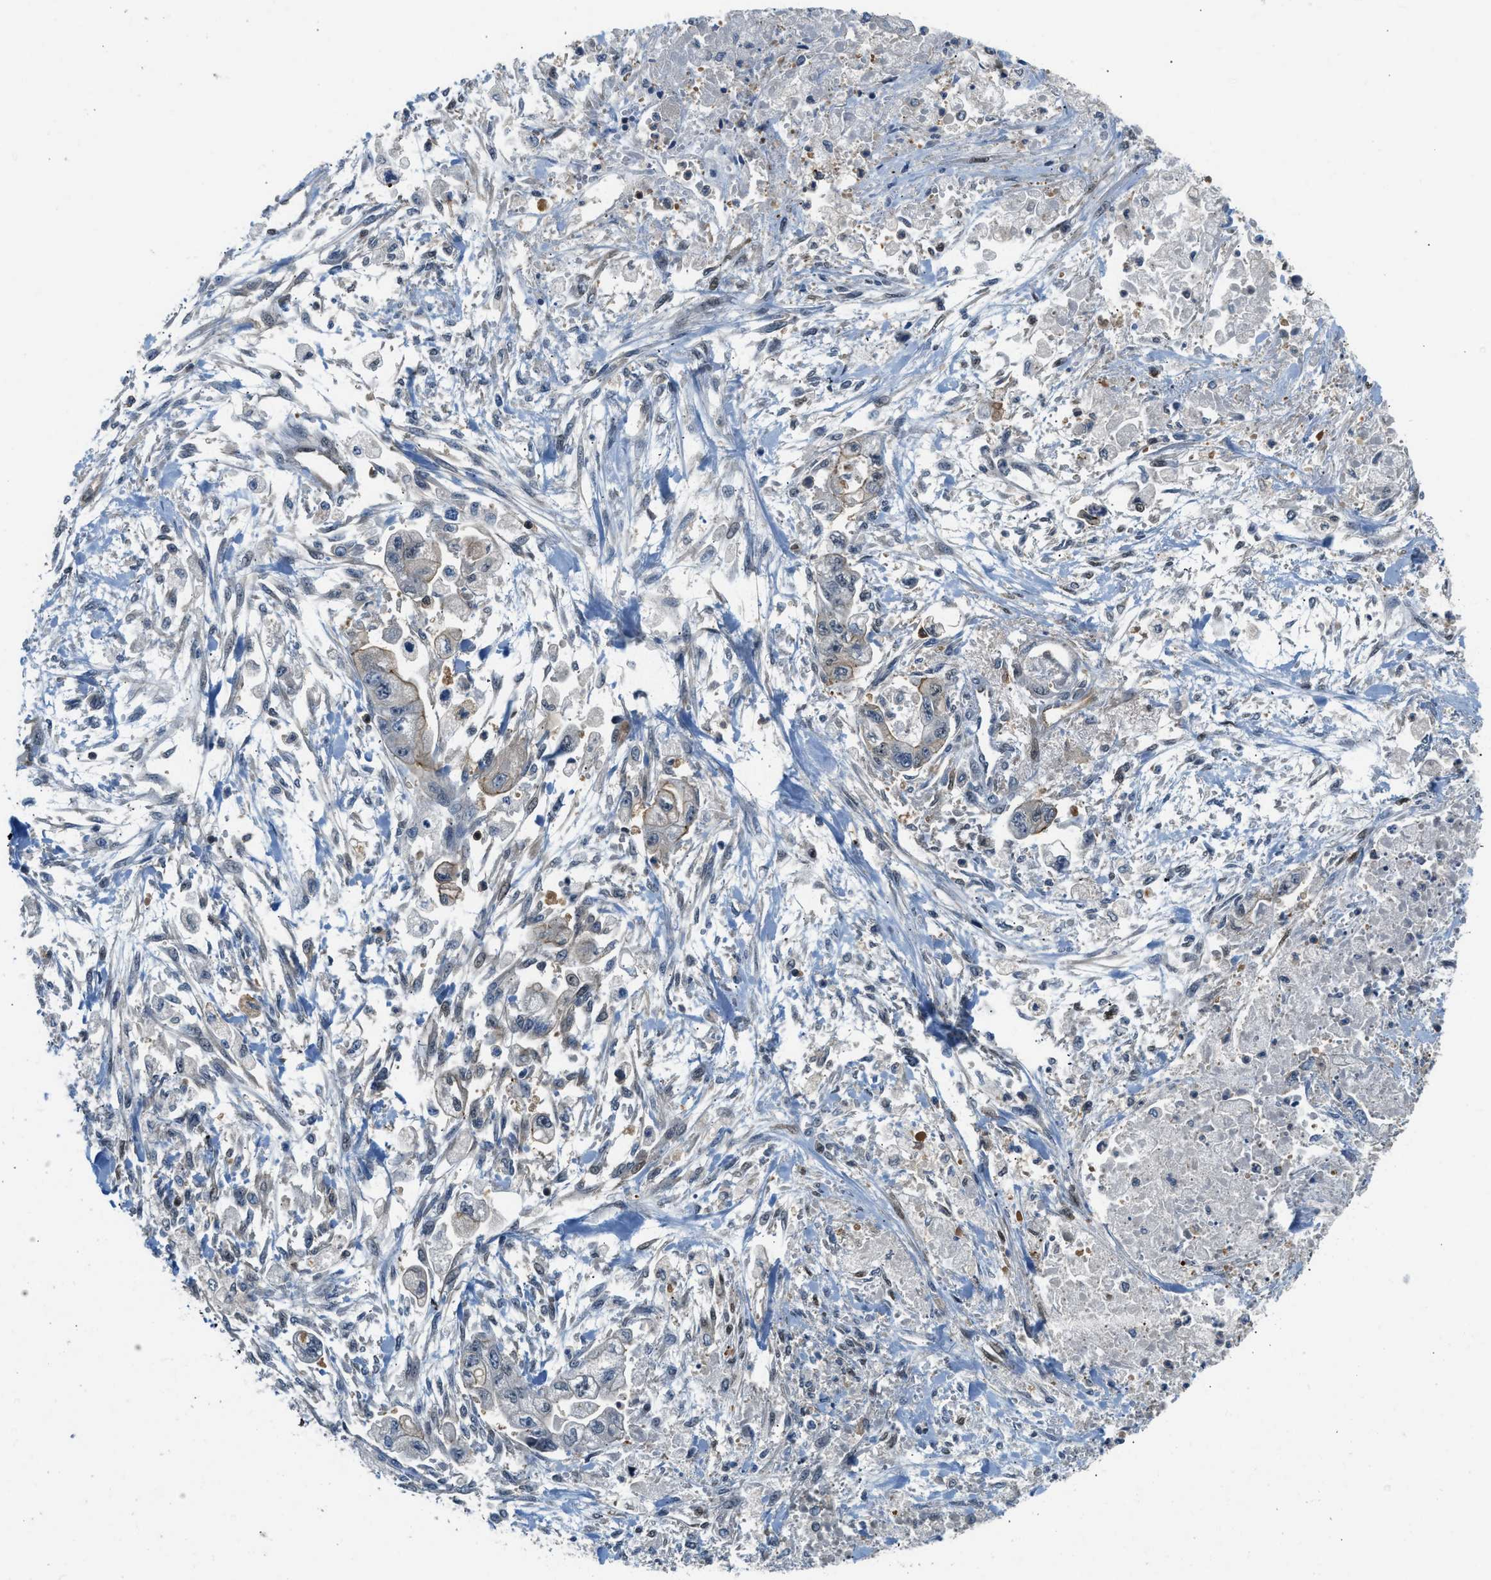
{"staining": {"intensity": "strong", "quantity": "<25%", "location": "cytoplasmic/membranous"}, "tissue": "stomach cancer", "cell_type": "Tumor cells", "image_type": "cancer", "snomed": [{"axis": "morphology", "description": "Normal tissue, NOS"}, {"axis": "morphology", "description": "Adenocarcinoma, NOS"}, {"axis": "topography", "description": "Stomach"}], "caption": "Immunohistochemistry (DAB (3,3'-diaminobenzidine)) staining of stomach cancer (adenocarcinoma) exhibits strong cytoplasmic/membranous protein positivity in about <25% of tumor cells. The protein of interest is stained brown, and the nuclei are stained in blue (DAB IHC with brightfield microscopy, high magnification).", "gene": "CBLB", "patient": {"sex": "male", "age": 62}}